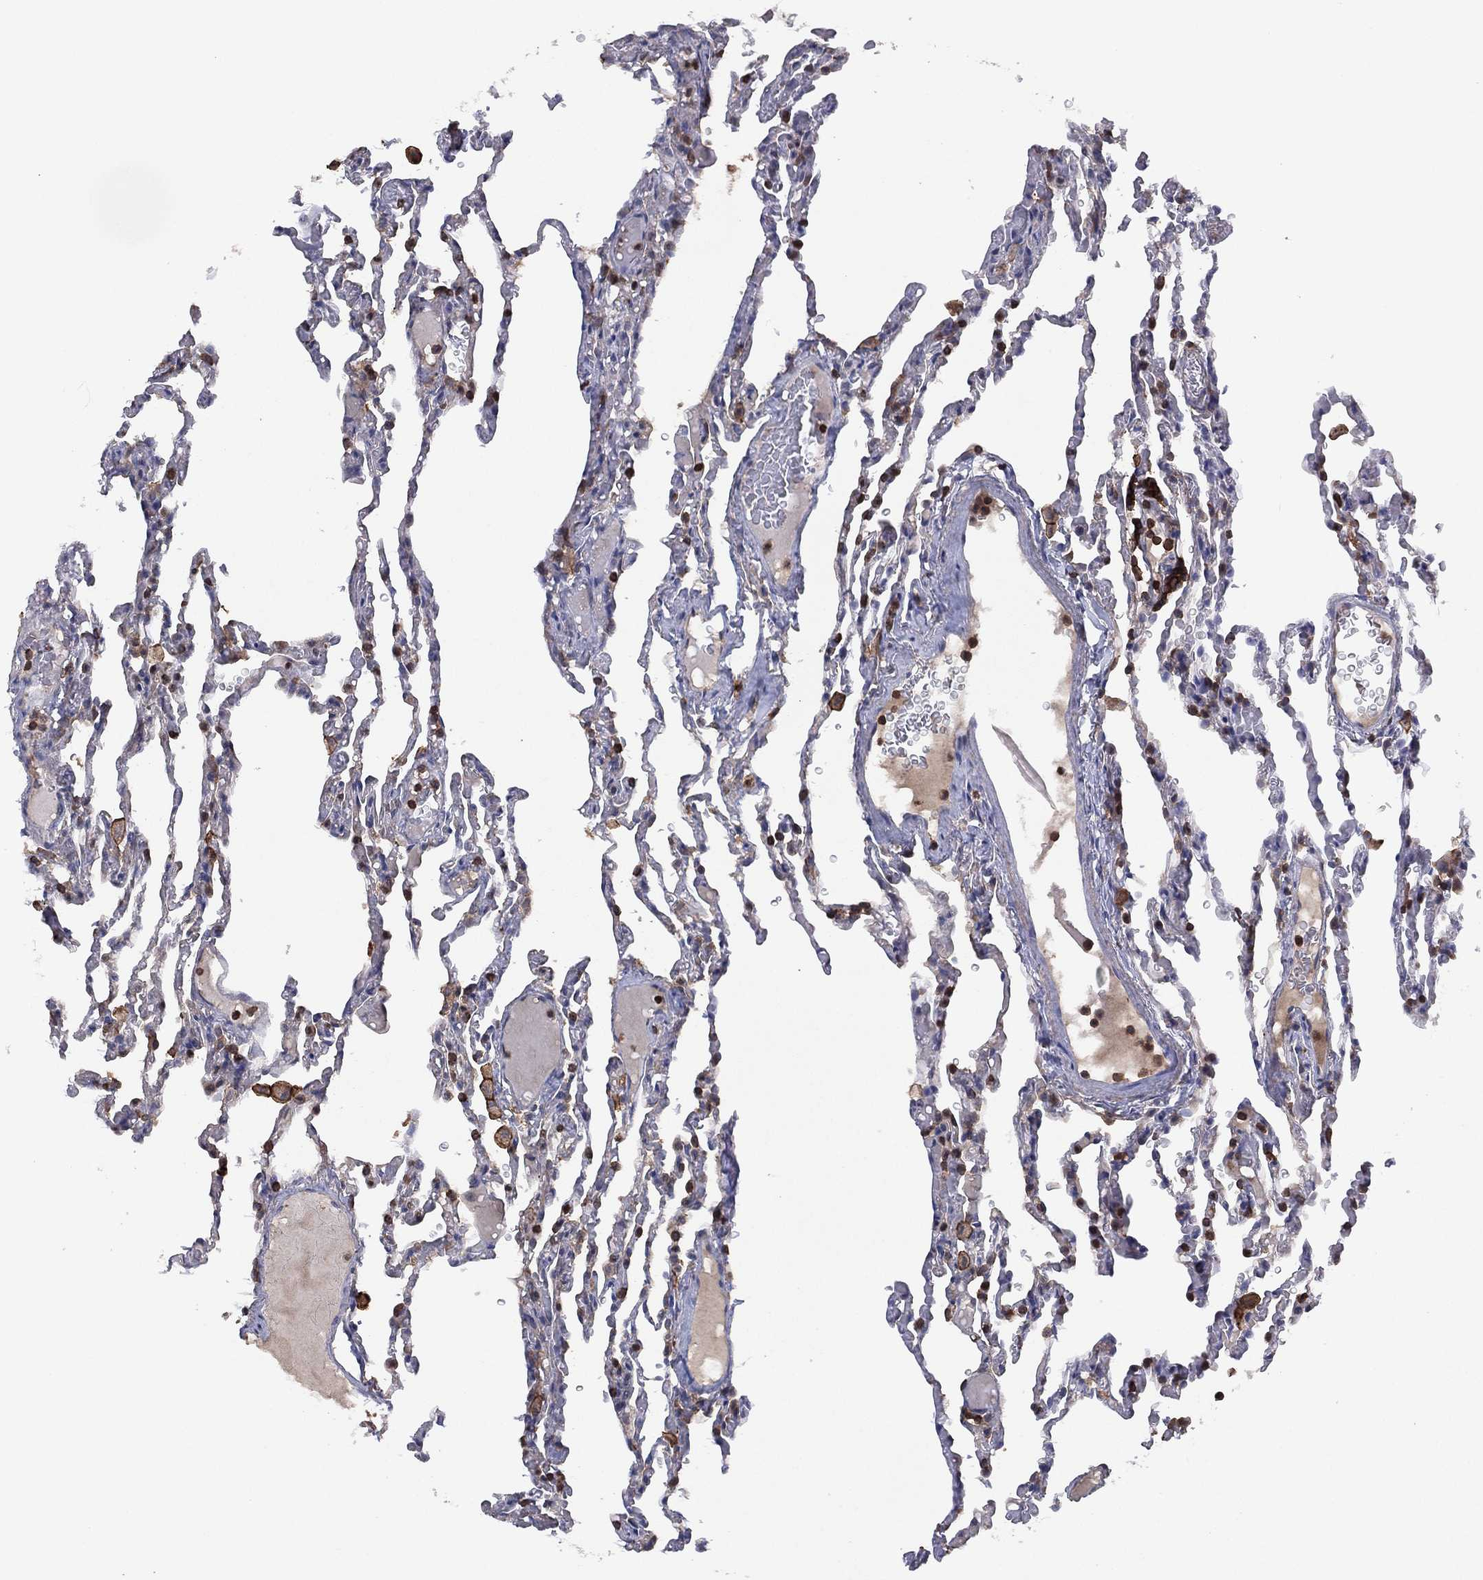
{"staining": {"intensity": "negative", "quantity": "none", "location": "none"}, "tissue": "lung", "cell_type": "Alveolar cells", "image_type": "normal", "snomed": [{"axis": "morphology", "description": "Normal tissue, NOS"}, {"axis": "topography", "description": "Lung"}], "caption": "The histopathology image demonstrates no staining of alveolar cells in unremarkable lung.", "gene": "DOCK8", "patient": {"sex": "female", "age": 43}}